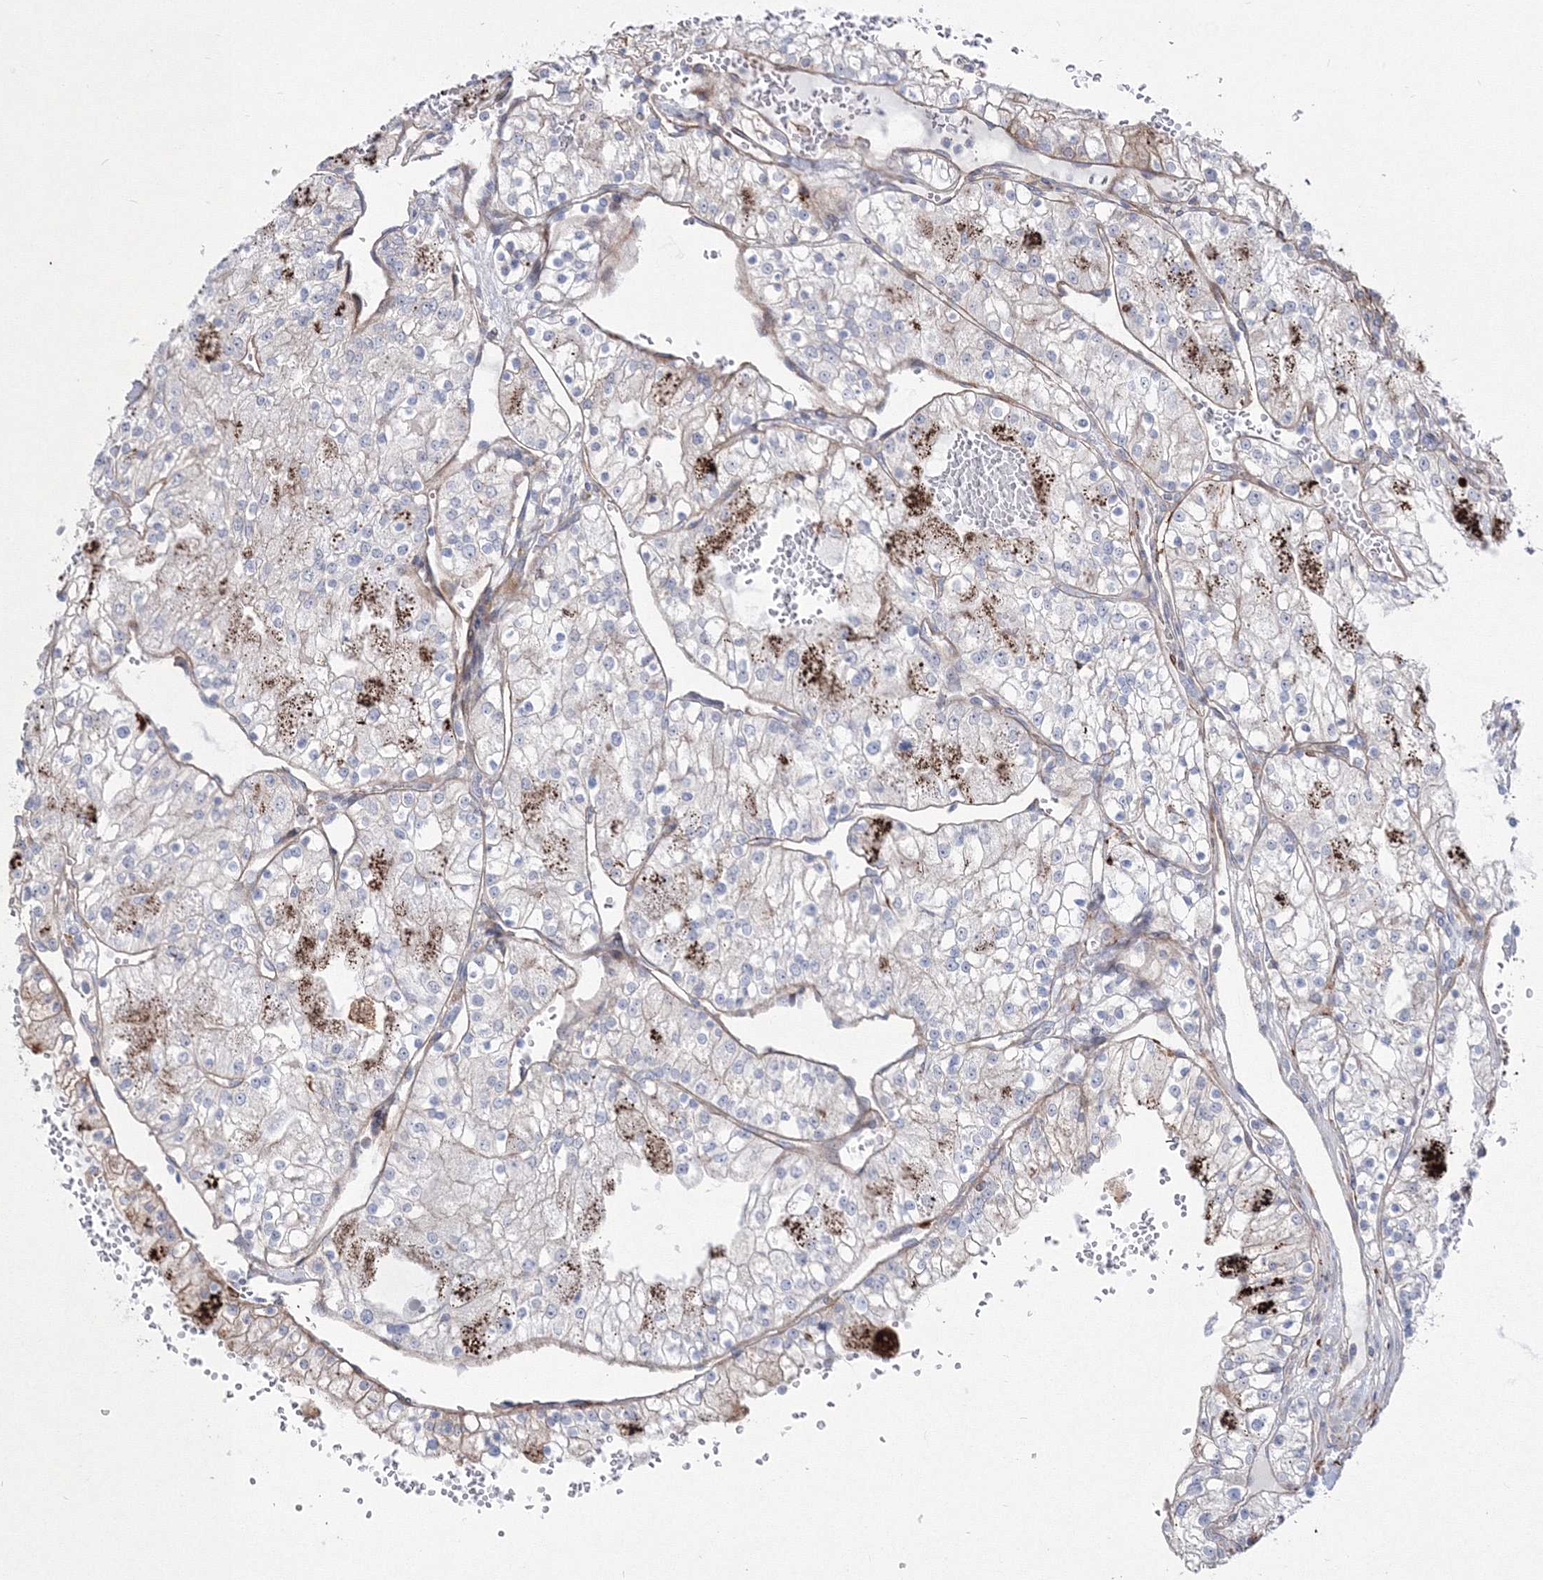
{"staining": {"intensity": "negative", "quantity": "none", "location": "none"}, "tissue": "renal cancer", "cell_type": "Tumor cells", "image_type": "cancer", "snomed": [{"axis": "morphology", "description": "Normal tissue, NOS"}, {"axis": "morphology", "description": "Adenocarcinoma, NOS"}, {"axis": "topography", "description": "Kidney"}], "caption": "Tumor cells show no significant staining in renal cancer (adenocarcinoma).", "gene": "HYAL2", "patient": {"sex": "male", "age": 68}}